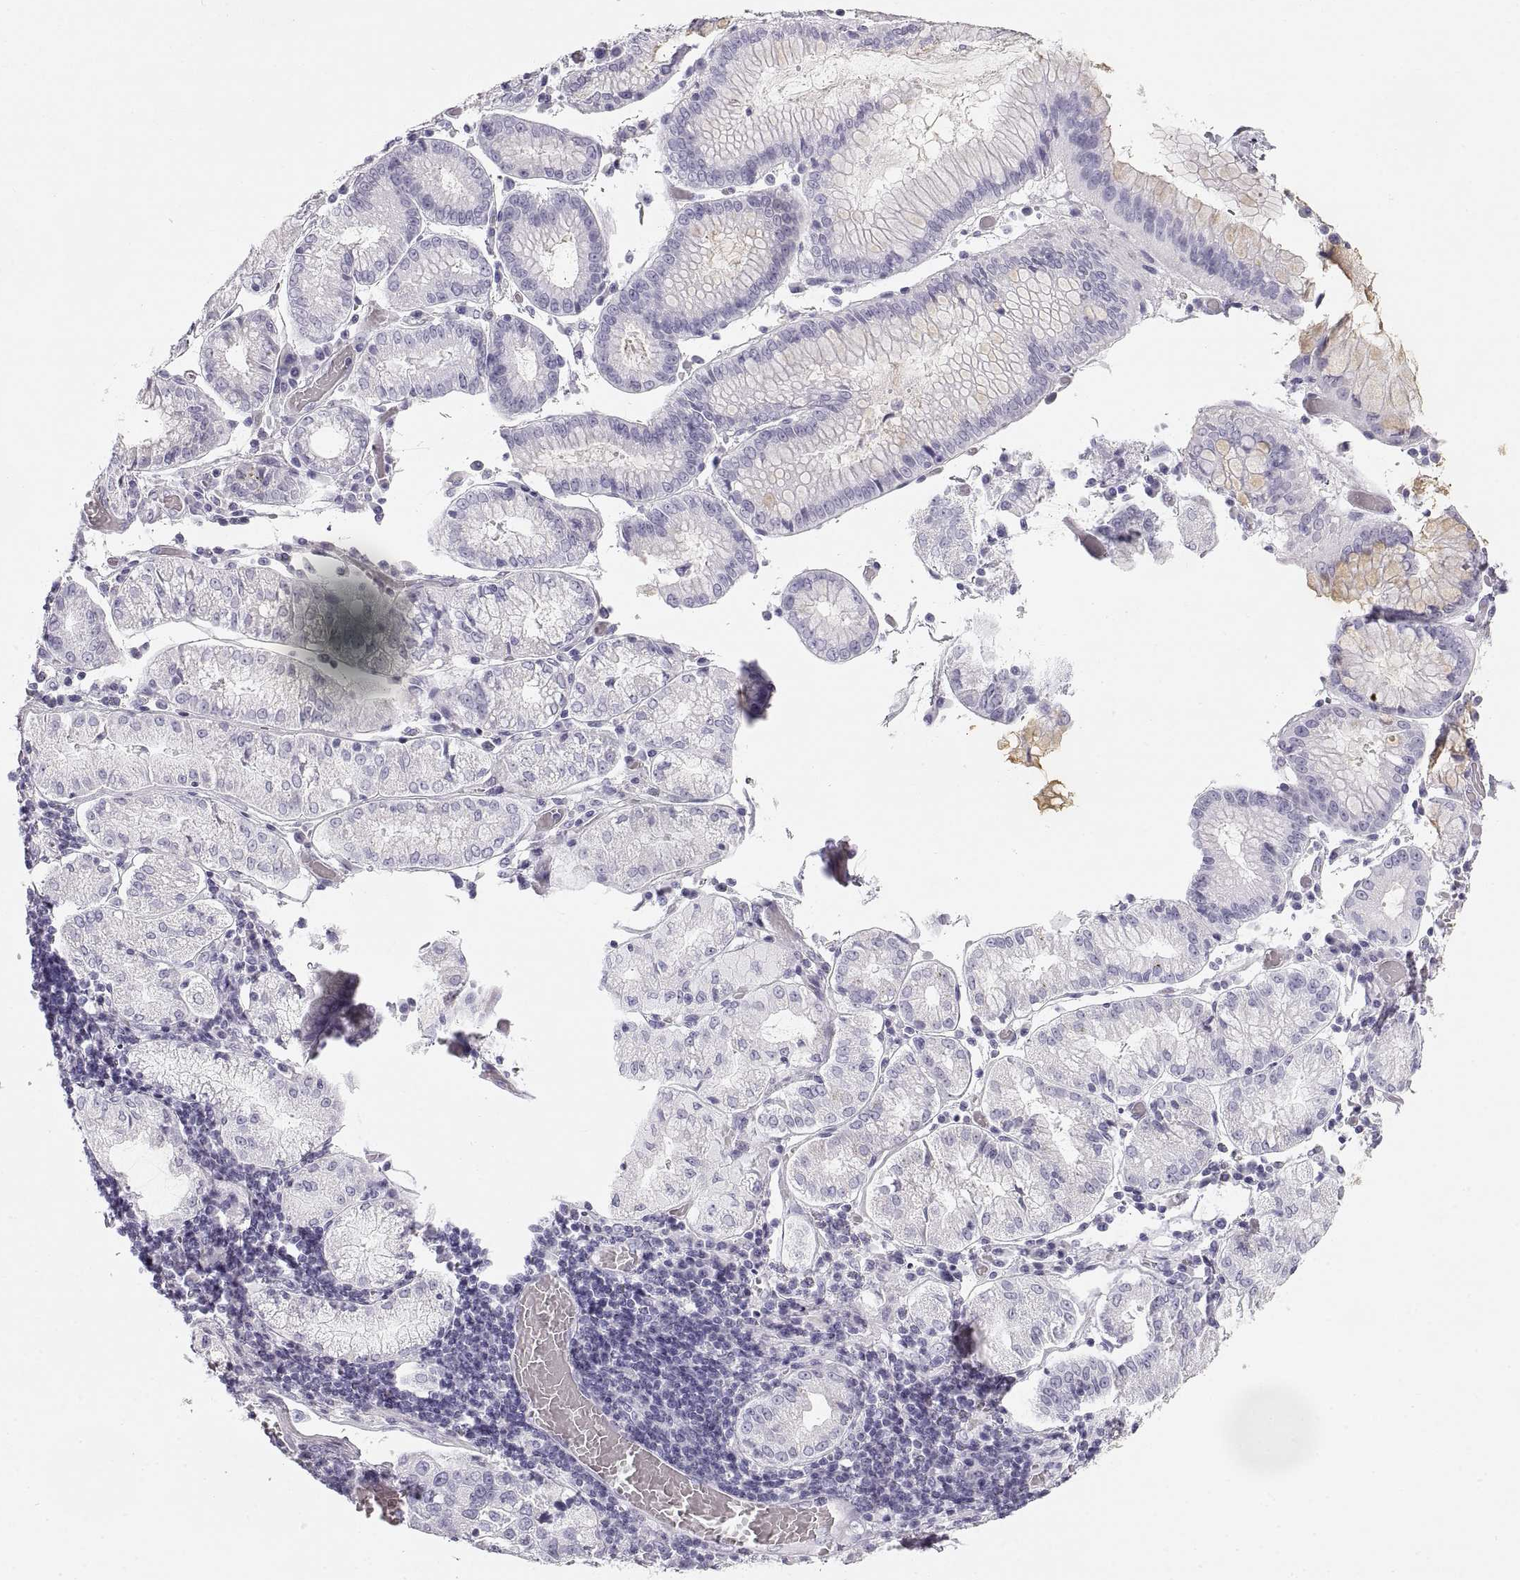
{"staining": {"intensity": "negative", "quantity": "none", "location": "none"}, "tissue": "stomach cancer", "cell_type": "Tumor cells", "image_type": "cancer", "snomed": [{"axis": "morphology", "description": "Adenocarcinoma, NOS"}, {"axis": "topography", "description": "Stomach"}], "caption": "Tumor cells are negative for brown protein staining in stomach cancer (adenocarcinoma).", "gene": "CRYAA", "patient": {"sex": "male", "age": 93}}